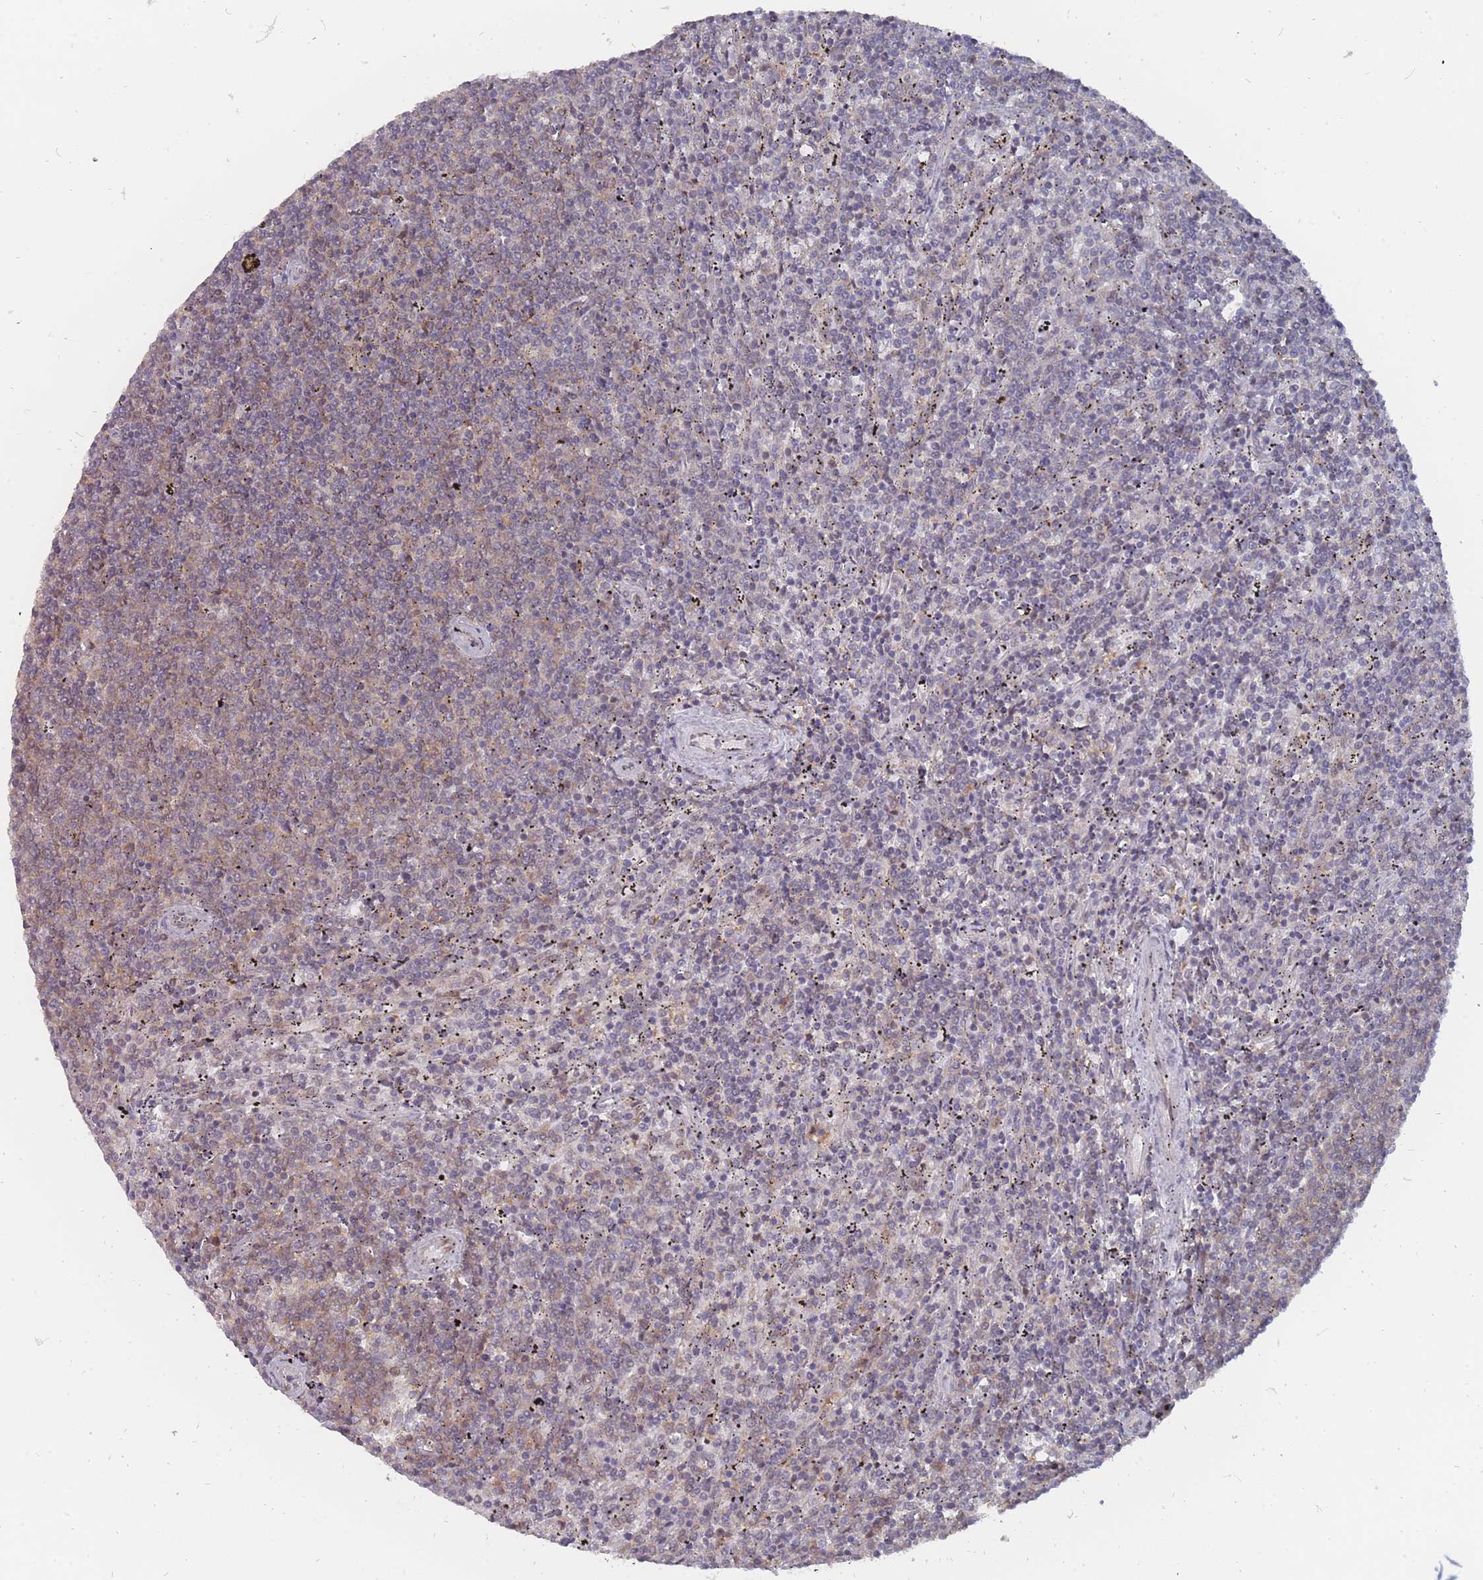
{"staining": {"intensity": "weak", "quantity": "<25%", "location": "nuclear"}, "tissue": "lymphoma", "cell_type": "Tumor cells", "image_type": "cancer", "snomed": [{"axis": "morphology", "description": "Malignant lymphoma, non-Hodgkin's type, Low grade"}, {"axis": "topography", "description": "Spleen"}], "caption": "This is a image of immunohistochemistry (IHC) staining of malignant lymphoma, non-Hodgkin's type (low-grade), which shows no staining in tumor cells. (Stains: DAB IHC with hematoxylin counter stain, Microscopy: brightfield microscopy at high magnification).", "gene": "NKD1", "patient": {"sex": "female", "age": 50}}